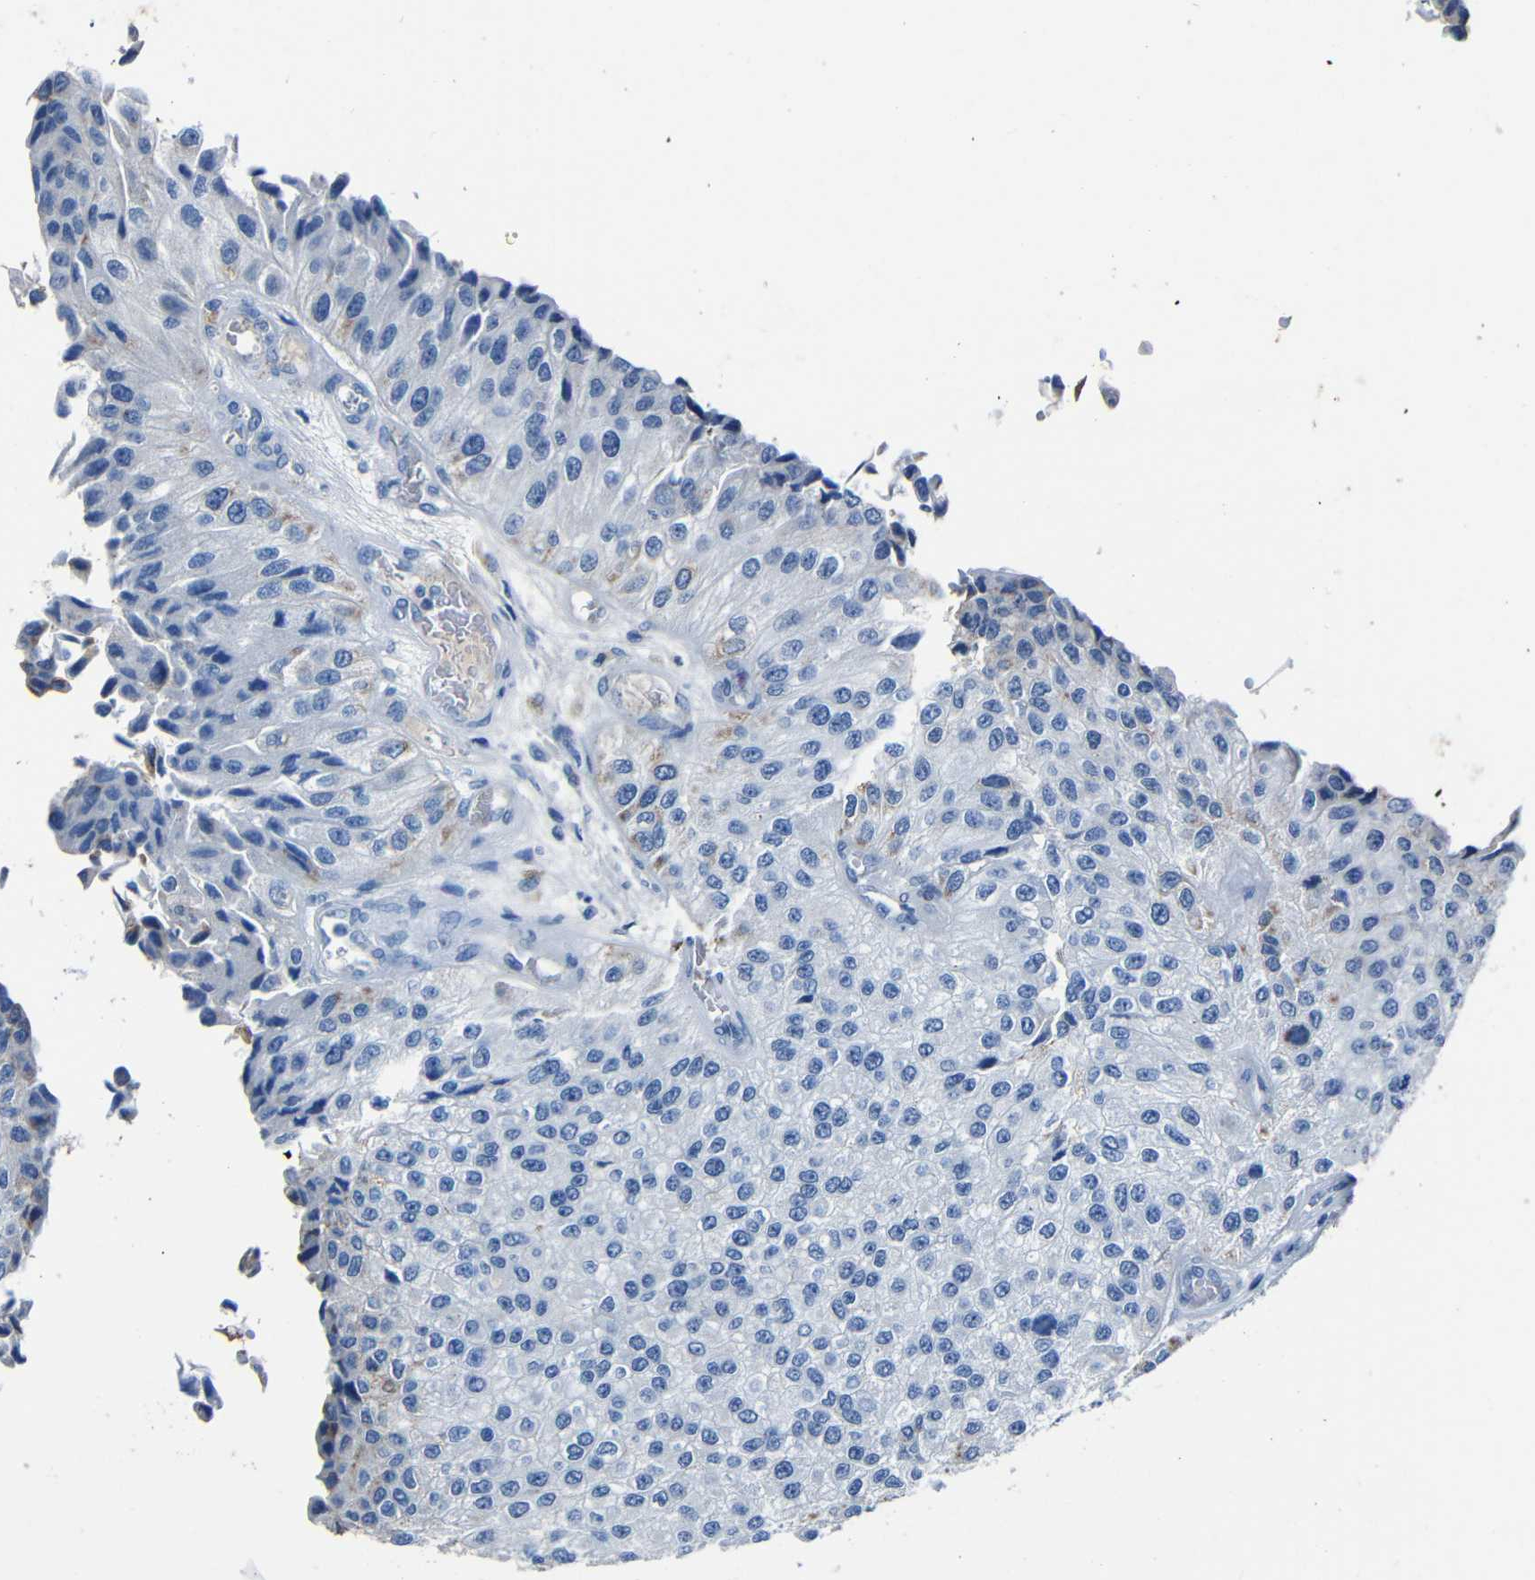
{"staining": {"intensity": "negative", "quantity": "none", "location": "none"}, "tissue": "urothelial cancer", "cell_type": "Tumor cells", "image_type": "cancer", "snomed": [{"axis": "morphology", "description": "Urothelial carcinoma, High grade"}, {"axis": "topography", "description": "Kidney"}, {"axis": "topography", "description": "Urinary bladder"}], "caption": "This histopathology image is of urothelial carcinoma (high-grade) stained with IHC to label a protein in brown with the nuclei are counter-stained blue. There is no expression in tumor cells.", "gene": "CLDN11", "patient": {"sex": "male", "age": 77}}